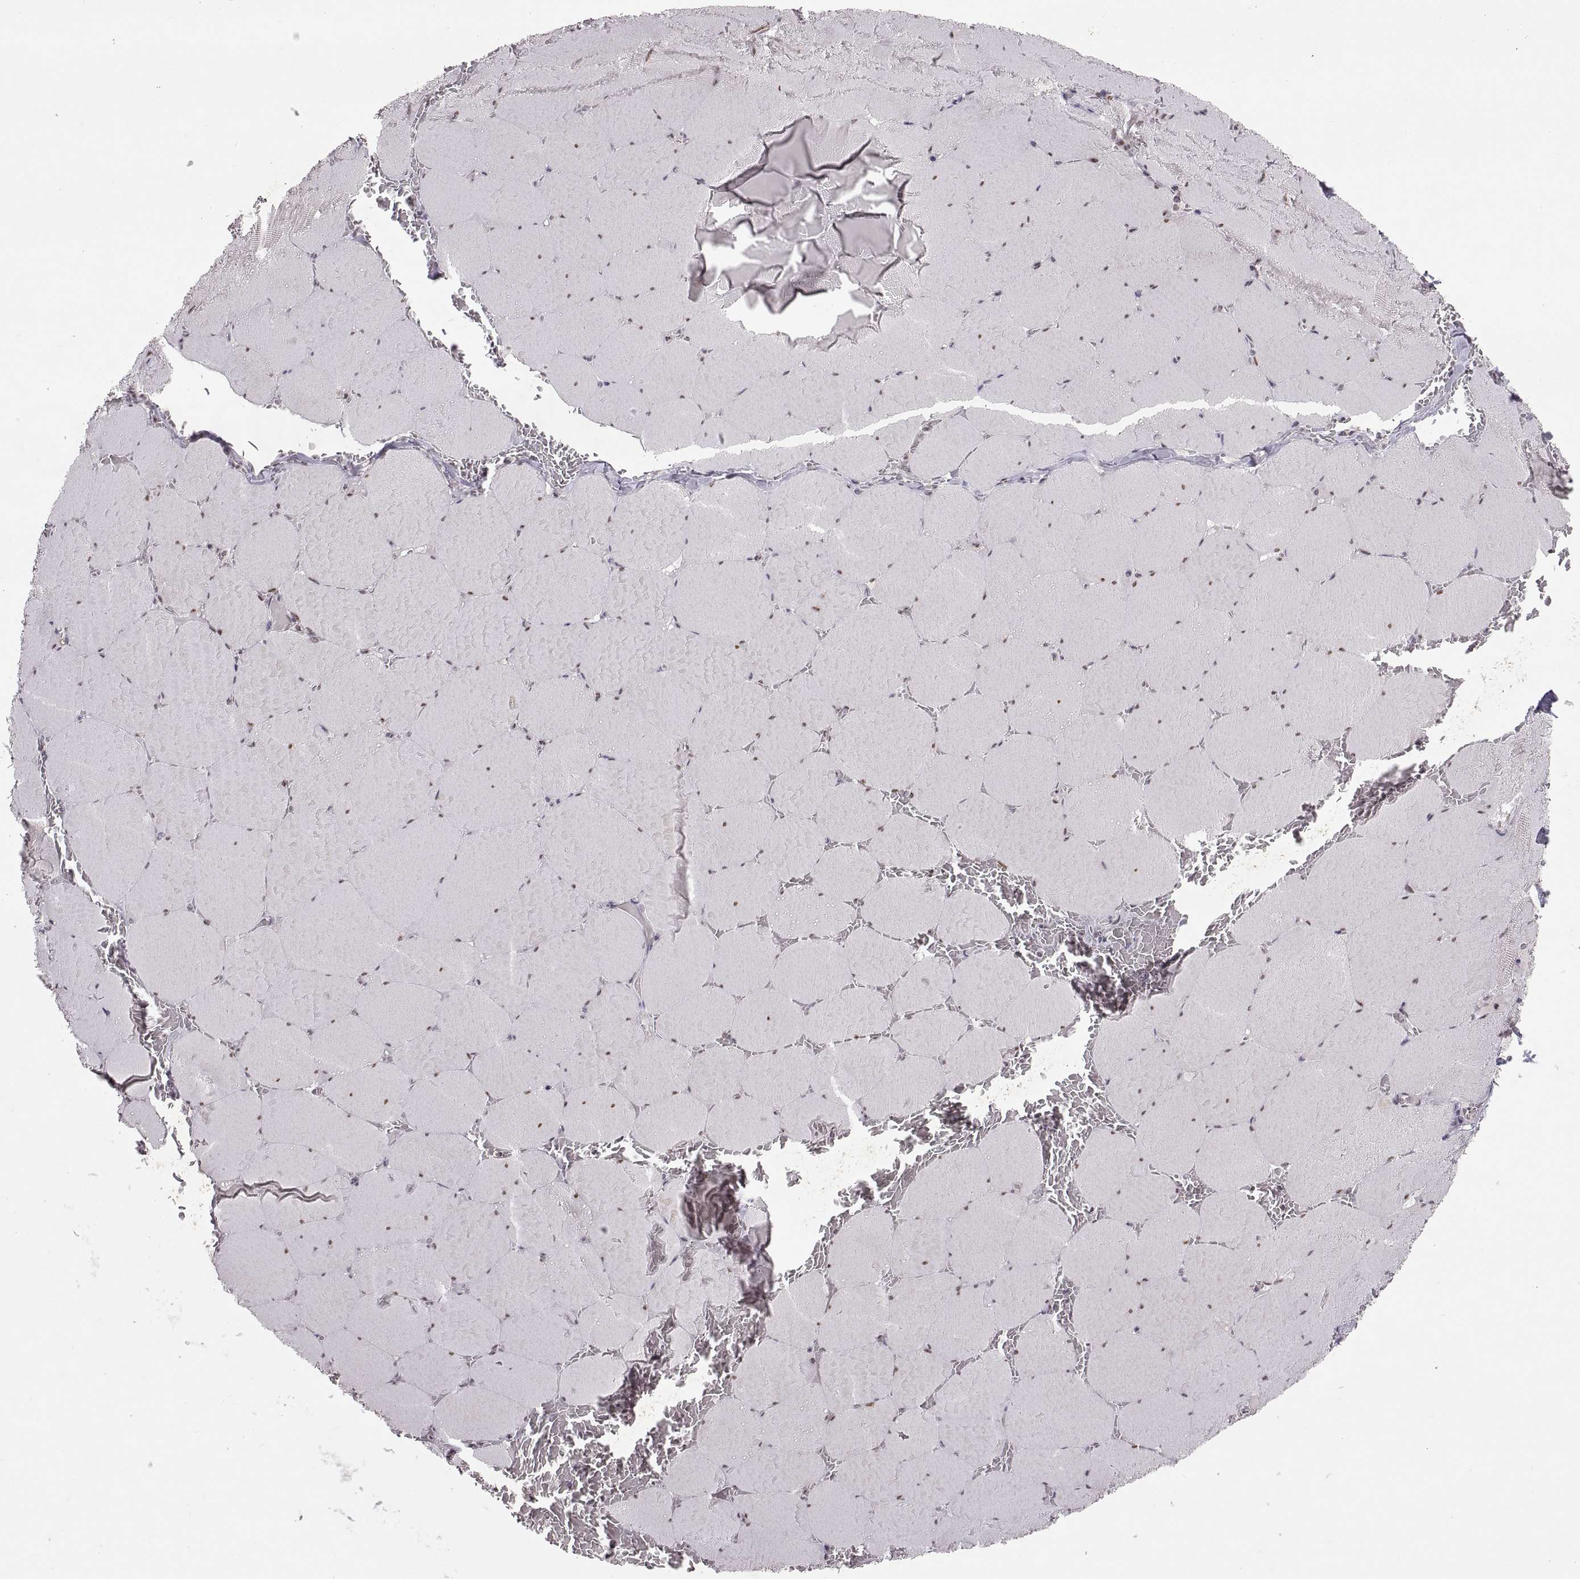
{"staining": {"intensity": "moderate", "quantity": ">75%", "location": "nuclear"}, "tissue": "skeletal muscle", "cell_type": "Myocytes", "image_type": "normal", "snomed": [{"axis": "morphology", "description": "Normal tissue, NOS"}, {"axis": "morphology", "description": "Malignant melanoma, Metastatic site"}, {"axis": "topography", "description": "Skeletal muscle"}], "caption": "The histopathology image reveals staining of unremarkable skeletal muscle, revealing moderate nuclear protein positivity (brown color) within myocytes. (Stains: DAB (3,3'-diaminobenzidine) in brown, nuclei in blue, Microscopy: brightfield microscopy at high magnification).", "gene": "SNAI1", "patient": {"sex": "male", "age": 50}}